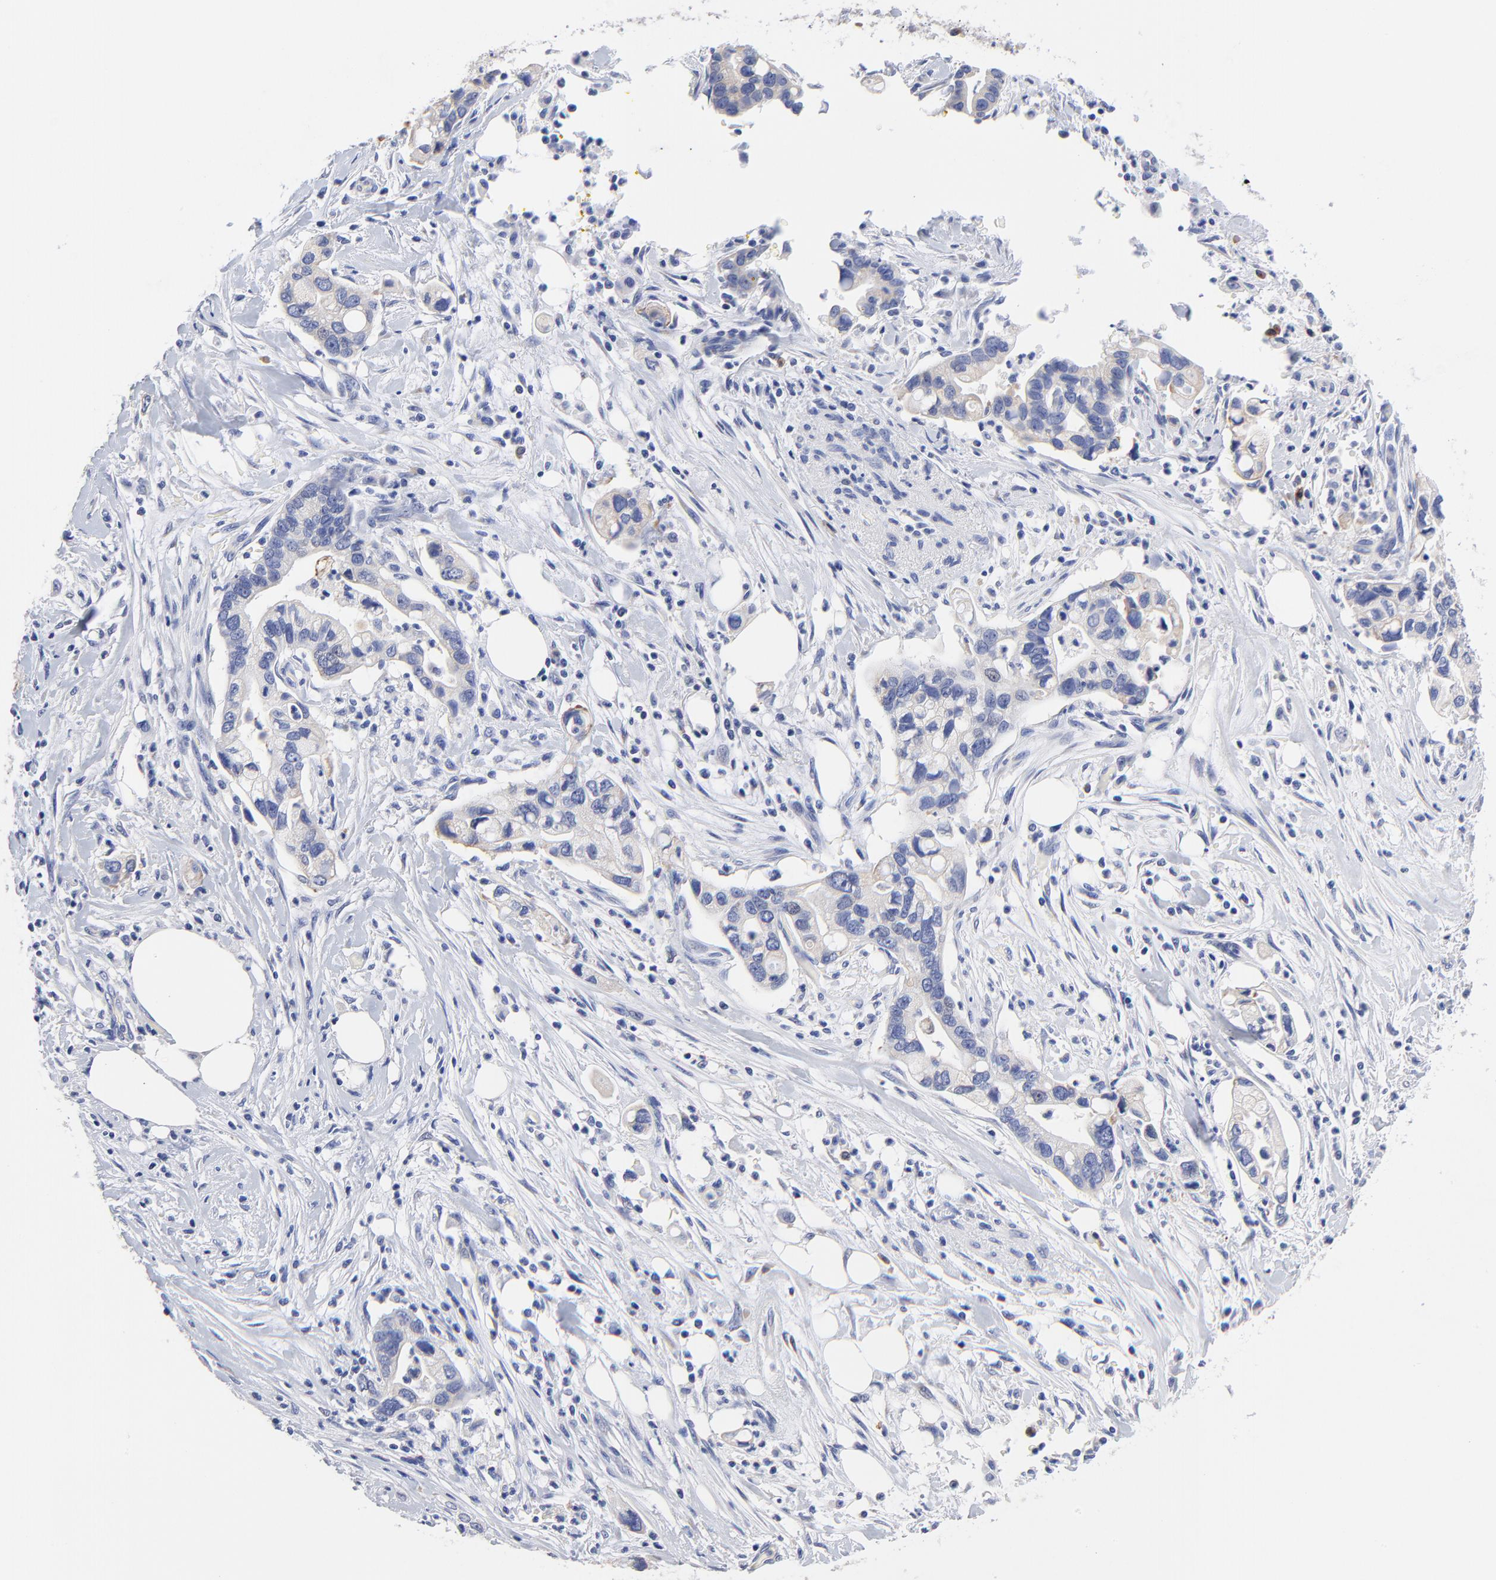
{"staining": {"intensity": "weak", "quantity": "<25%", "location": "cytoplasmic/membranous"}, "tissue": "pancreatic cancer", "cell_type": "Tumor cells", "image_type": "cancer", "snomed": [{"axis": "morphology", "description": "Adenocarcinoma, NOS"}, {"axis": "topography", "description": "Pancreas"}], "caption": "The IHC image has no significant positivity in tumor cells of pancreatic cancer tissue.", "gene": "LAX1", "patient": {"sex": "male", "age": 70}}